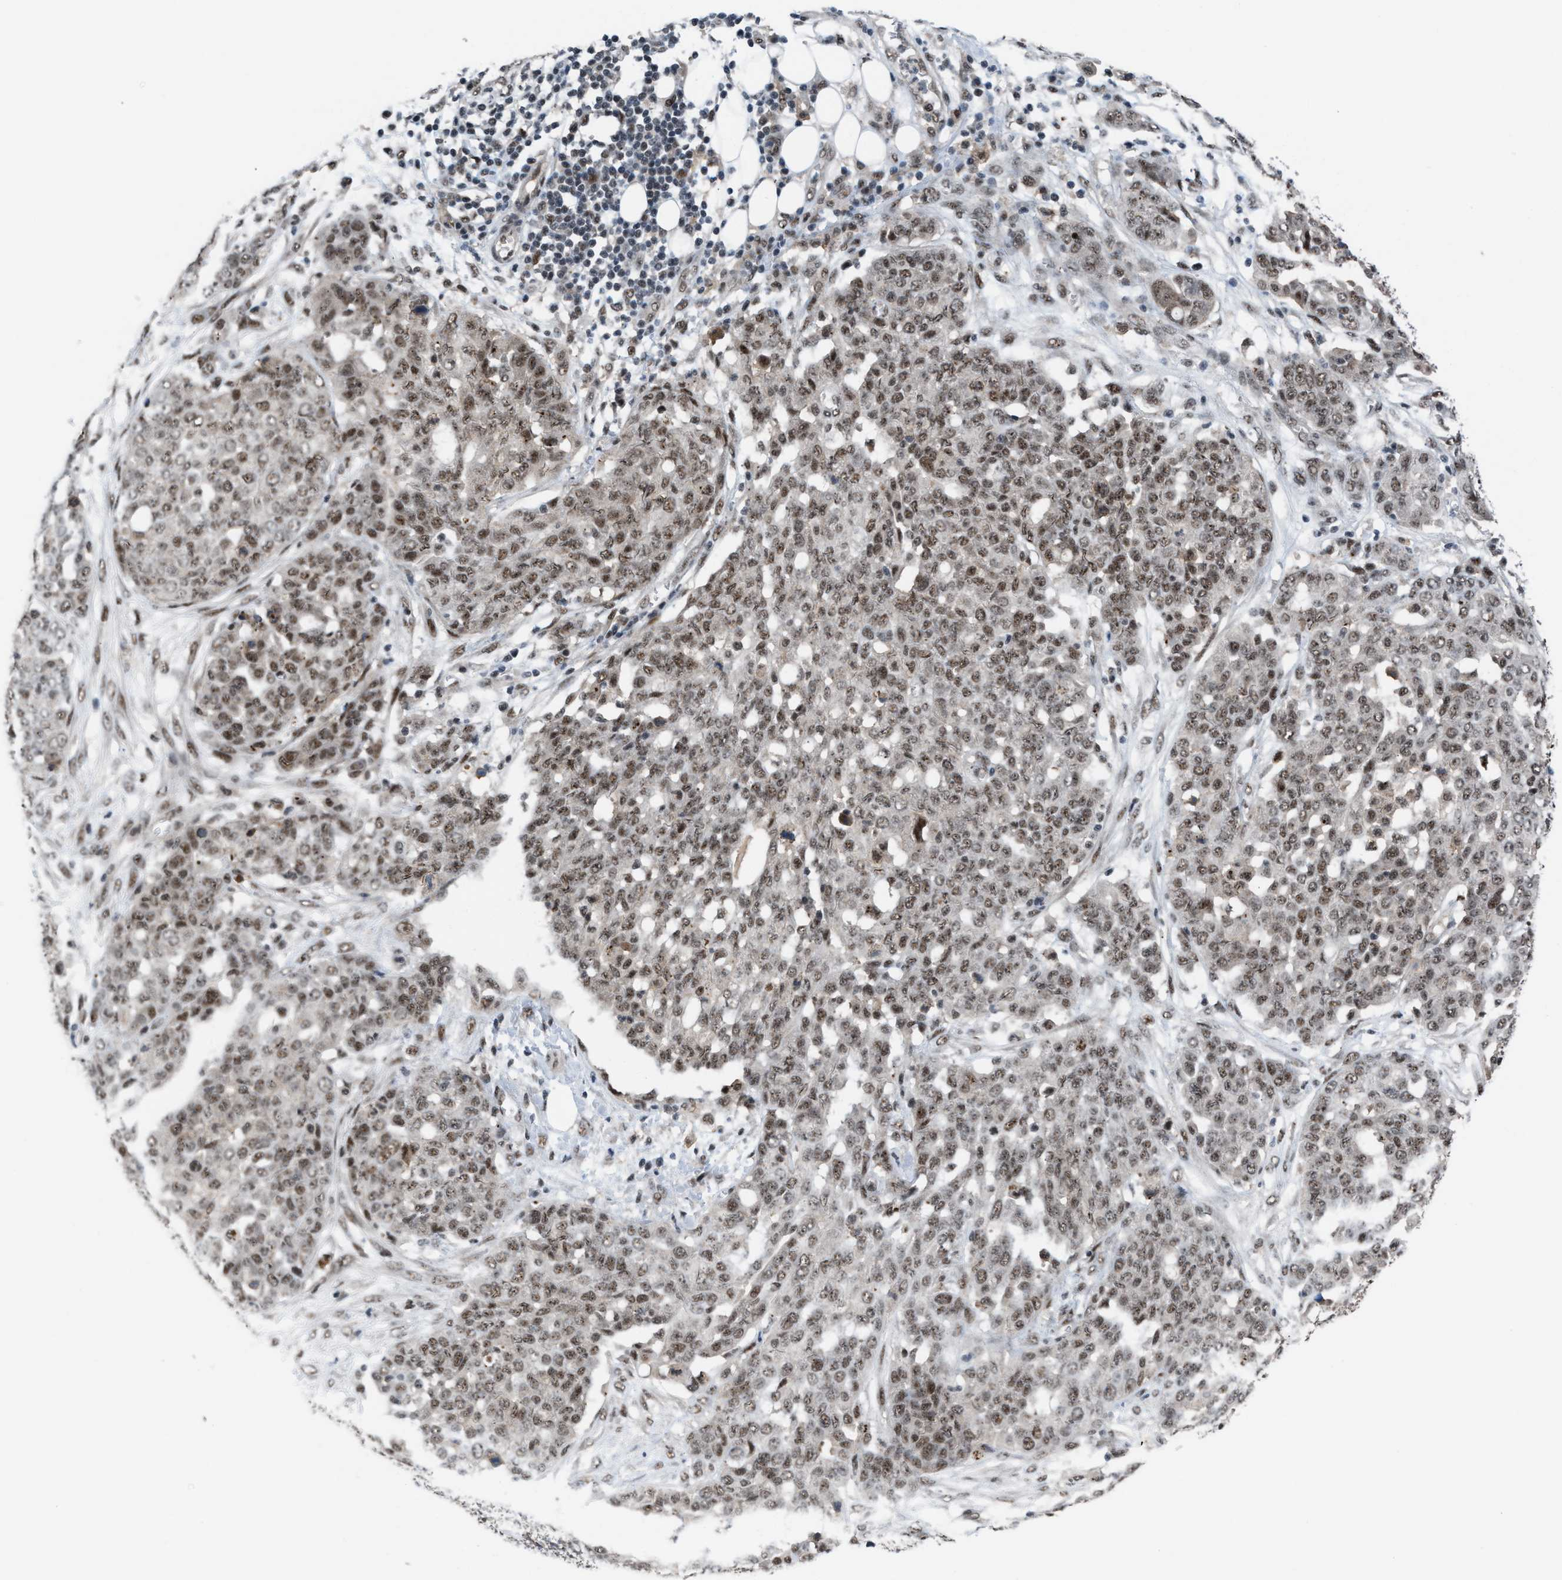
{"staining": {"intensity": "moderate", "quantity": ">75%", "location": "nuclear"}, "tissue": "ovarian cancer", "cell_type": "Tumor cells", "image_type": "cancer", "snomed": [{"axis": "morphology", "description": "Cystadenocarcinoma, serous, NOS"}, {"axis": "topography", "description": "Soft tissue"}, {"axis": "topography", "description": "Ovary"}], "caption": "Immunohistochemical staining of human ovarian cancer (serous cystadenocarcinoma) exhibits medium levels of moderate nuclear protein positivity in about >75% of tumor cells. (Stains: DAB (3,3'-diaminobenzidine) in brown, nuclei in blue, Microscopy: brightfield microscopy at high magnification).", "gene": "PRPF4", "patient": {"sex": "female", "age": 57}}